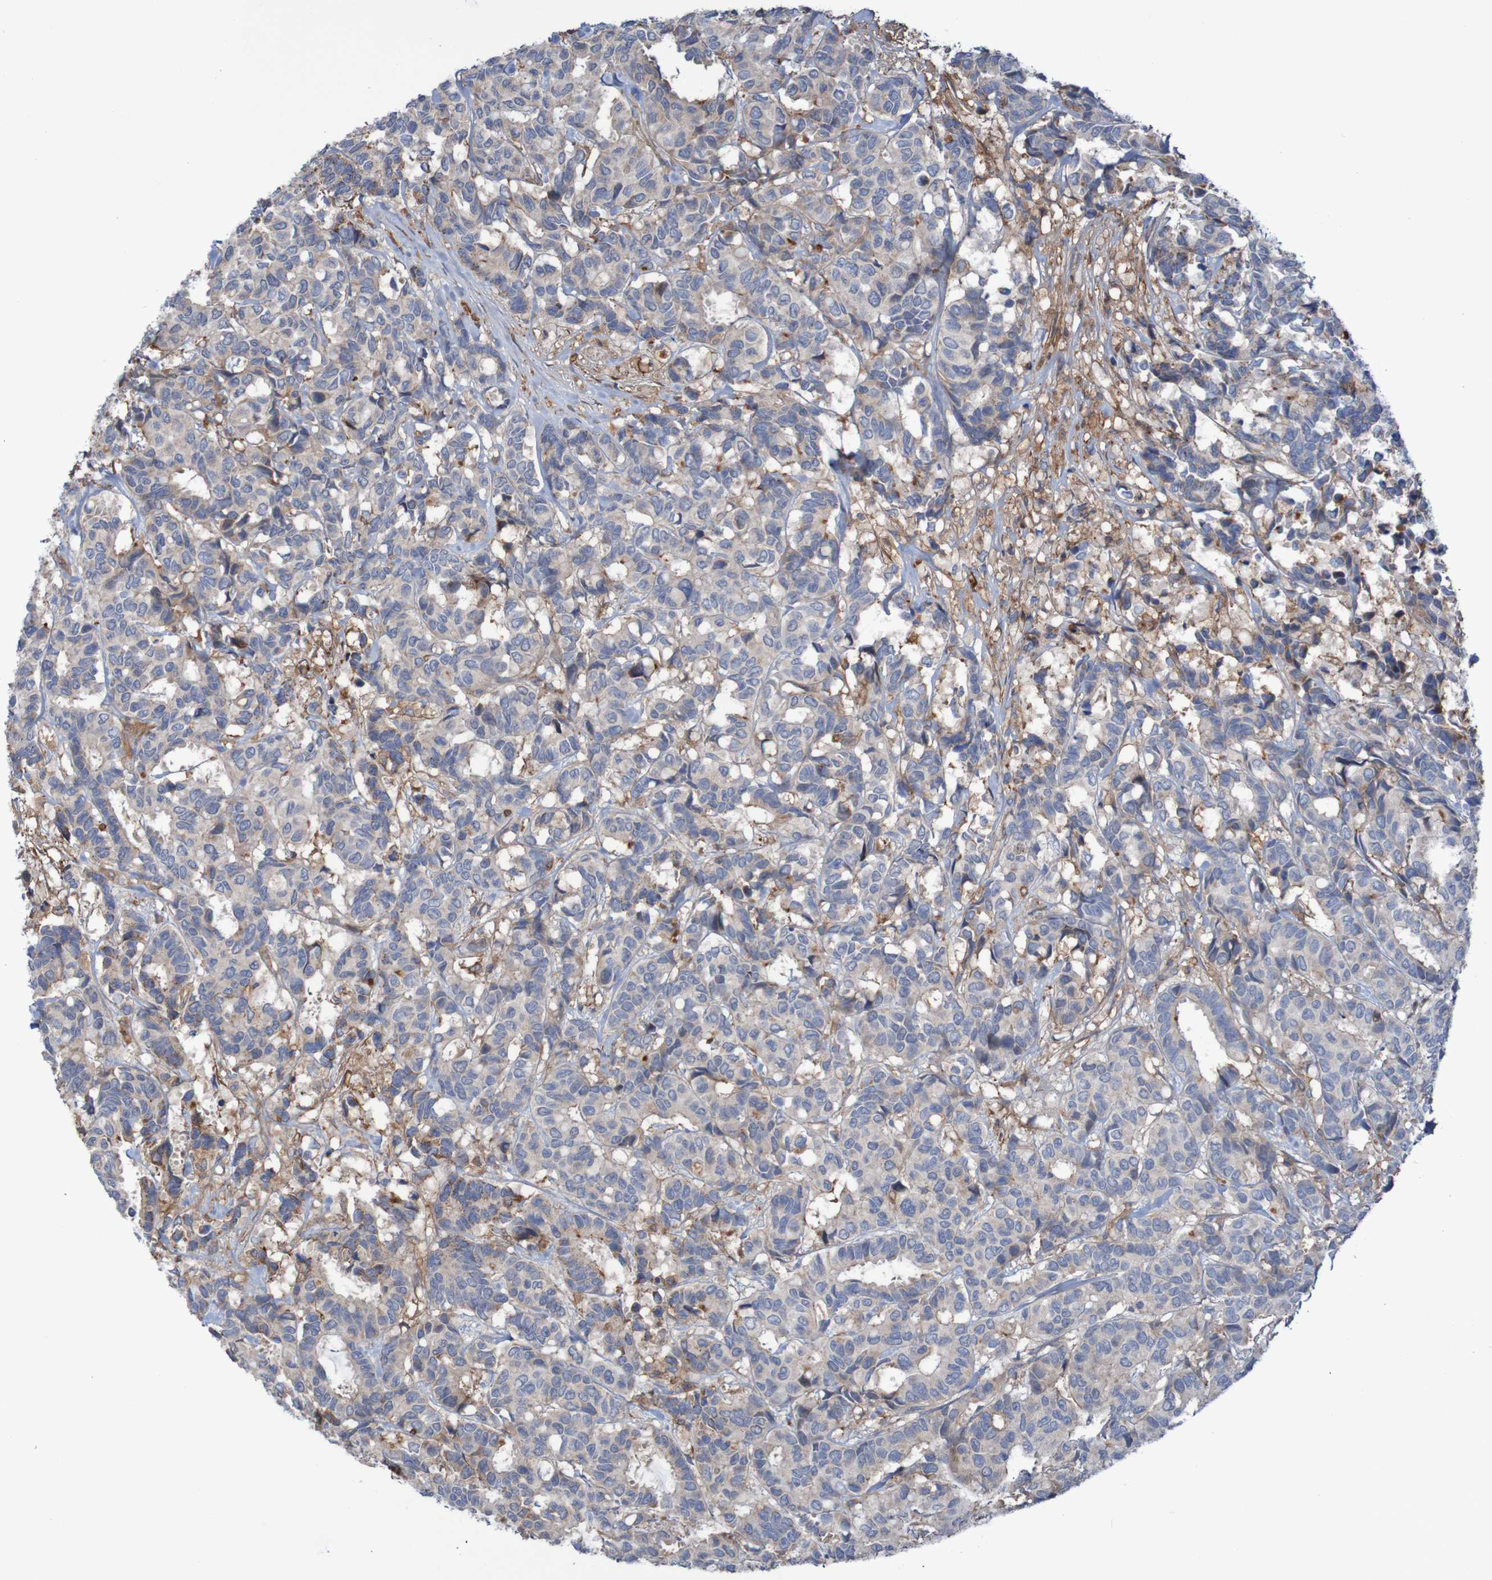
{"staining": {"intensity": "weak", "quantity": ">75%", "location": "cytoplasmic/membranous"}, "tissue": "breast cancer", "cell_type": "Tumor cells", "image_type": "cancer", "snomed": [{"axis": "morphology", "description": "Duct carcinoma"}, {"axis": "topography", "description": "Breast"}], "caption": "Brown immunohistochemical staining in breast cancer (invasive ductal carcinoma) exhibits weak cytoplasmic/membranous positivity in about >75% of tumor cells. (Stains: DAB in brown, nuclei in blue, Microscopy: brightfield microscopy at high magnification).", "gene": "PDGFB", "patient": {"sex": "female", "age": 87}}